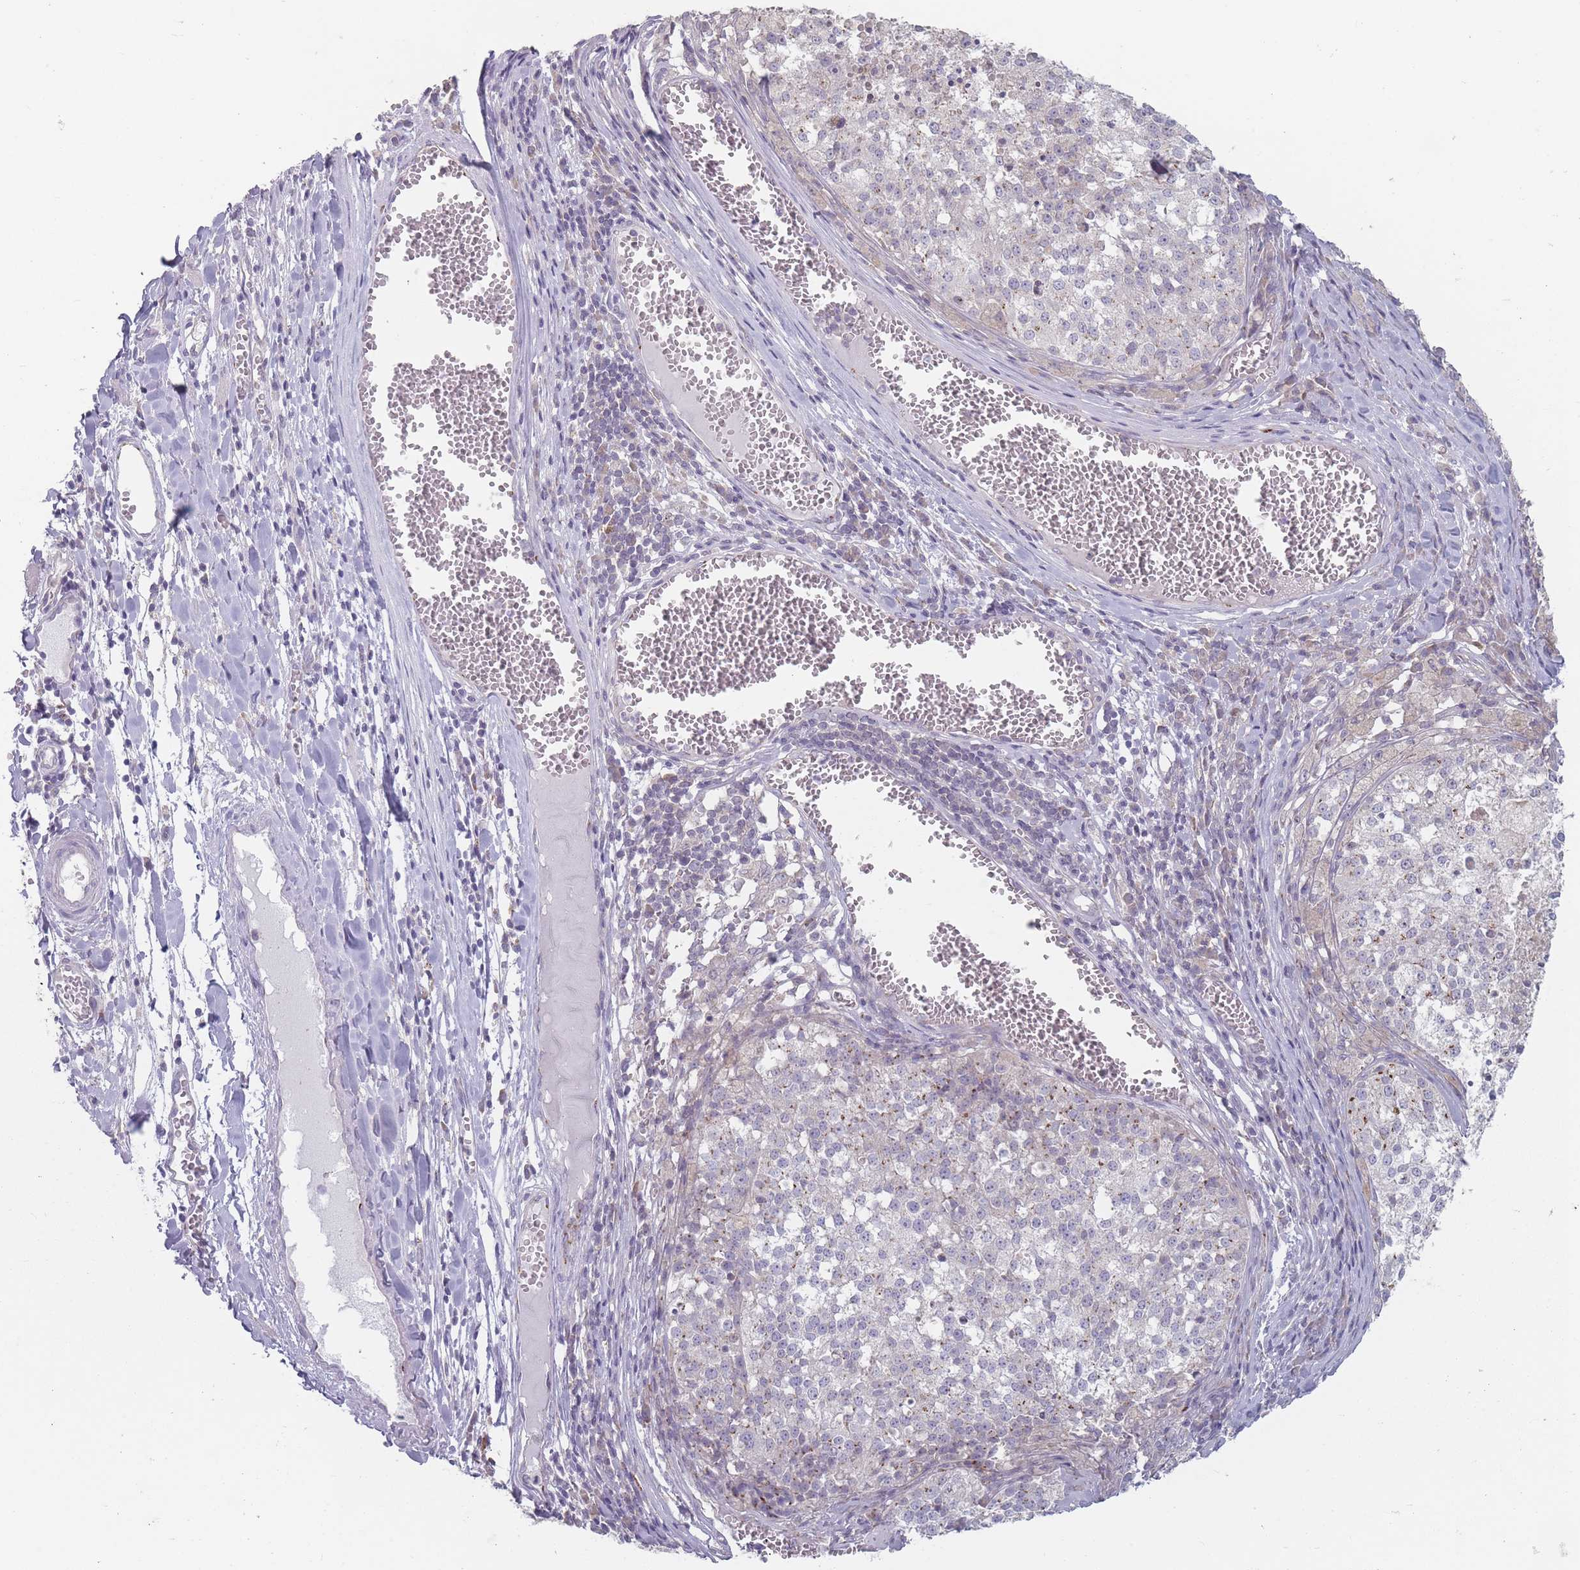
{"staining": {"intensity": "weak", "quantity": "<25%", "location": "cytoplasmic/membranous"}, "tissue": "melanoma", "cell_type": "Tumor cells", "image_type": "cancer", "snomed": [{"axis": "morphology", "description": "Malignant melanoma, NOS"}, {"axis": "topography", "description": "Skin"}], "caption": "High power microscopy micrograph of an IHC micrograph of melanoma, revealing no significant staining in tumor cells.", "gene": "AKAIN1", "patient": {"sex": "female", "age": 64}}